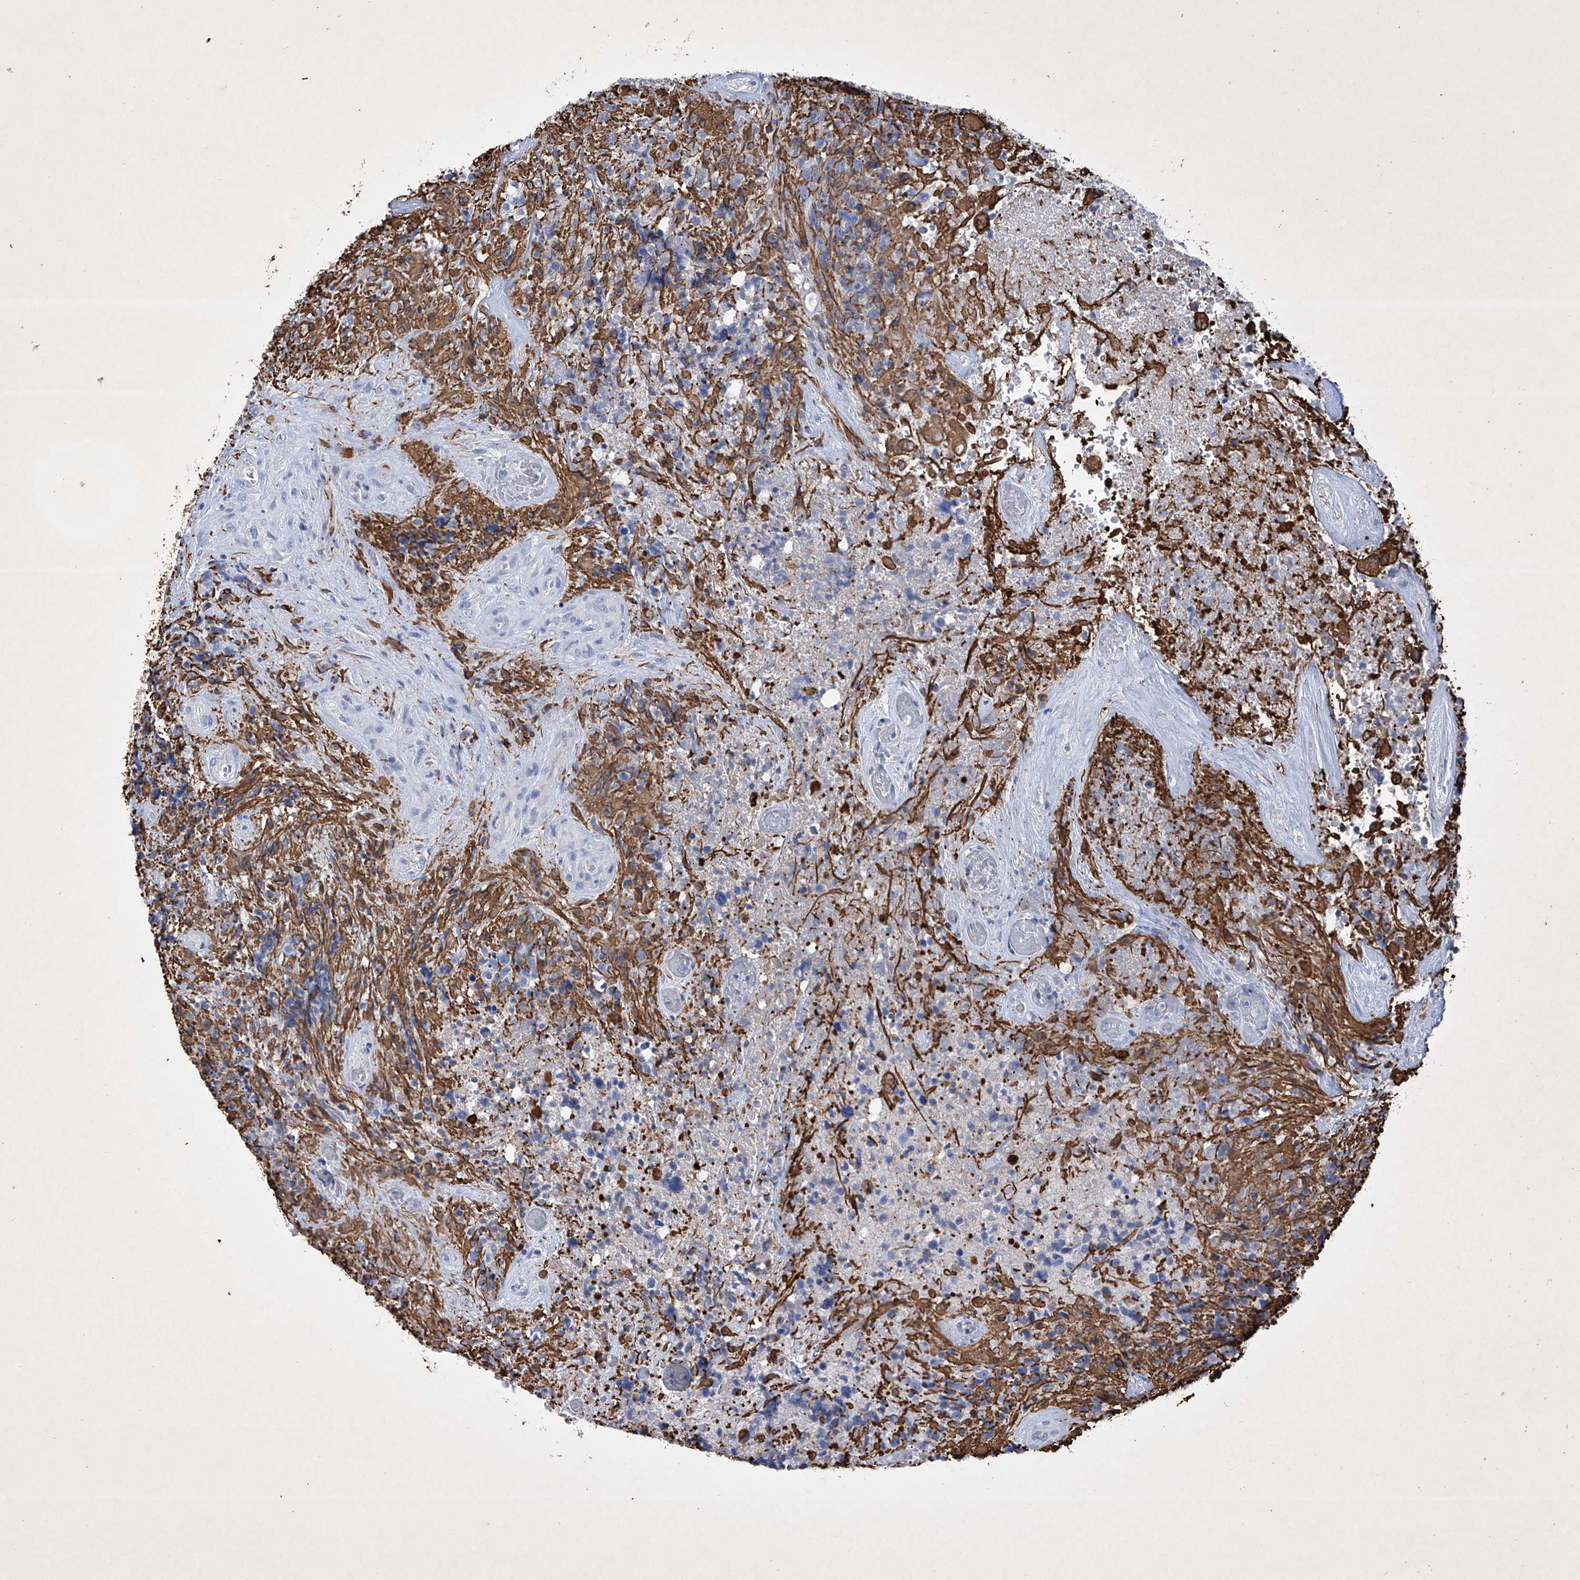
{"staining": {"intensity": "negative", "quantity": "none", "location": "none"}, "tissue": "glioma", "cell_type": "Tumor cells", "image_type": "cancer", "snomed": [{"axis": "morphology", "description": "Glioma, malignant, High grade"}, {"axis": "topography", "description": "Brain"}], "caption": "The histopathology image displays no significant positivity in tumor cells of high-grade glioma (malignant).", "gene": "ADRA1A", "patient": {"sex": "male", "age": 69}}